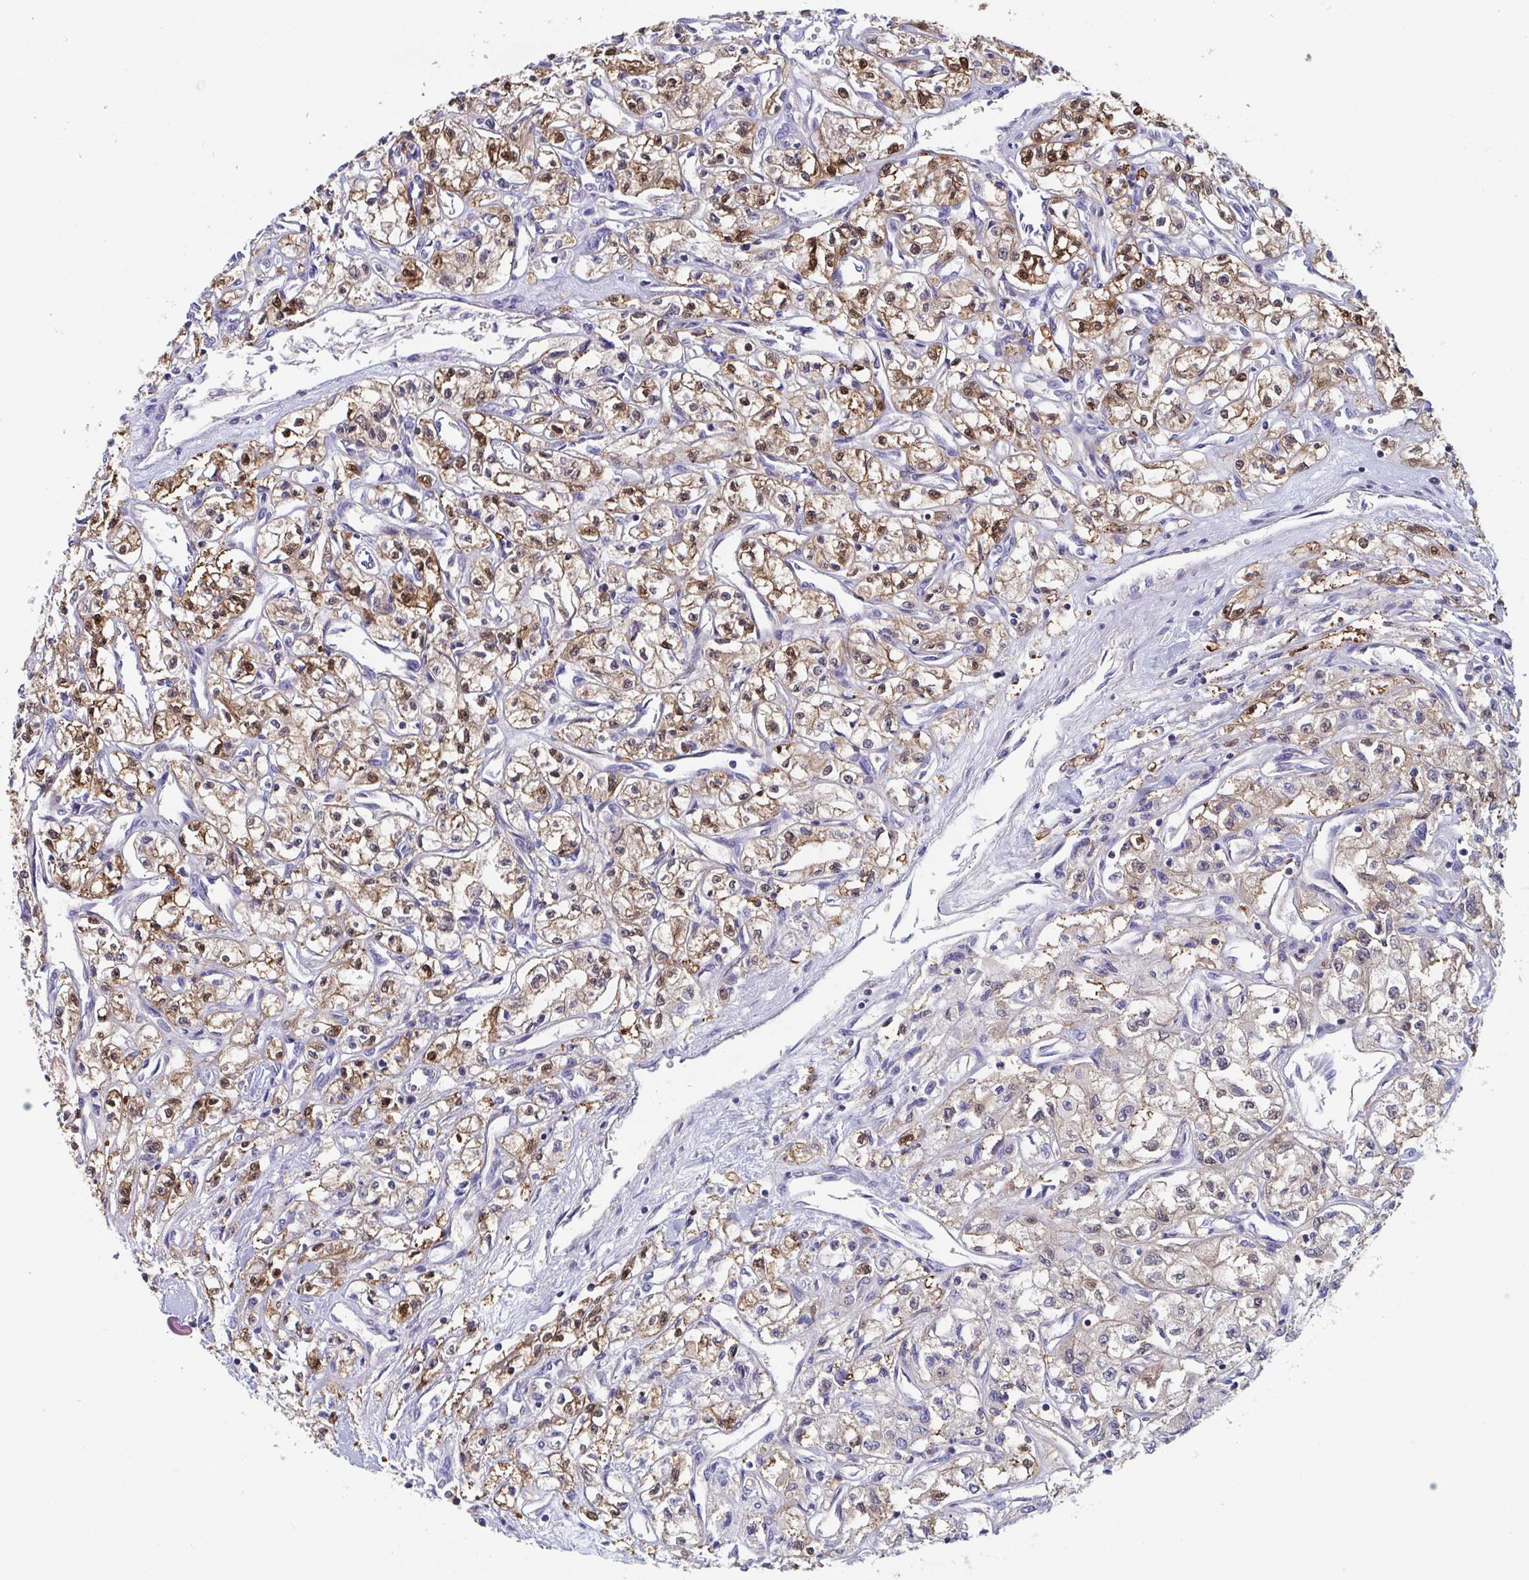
{"staining": {"intensity": "moderate", "quantity": ">75%", "location": "cytoplasmic/membranous,nuclear"}, "tissue": "renal cancer", "cell_type": "Tumor cells", "image_type": "cancer", "snomed": [{"axis": "morphology", "description": "Adenocarcinoma, NOS"}, {"axis": "topography", "description": "Kidney"}], "caption": "Moderate cytoplasmic/membranous and nuclear staining for a protein is seen in about >75% of tumor cells of renal cancer (adenocarcinoma) using IHC.", "gene": "P2RX3", "patient": {"sex": "male", "age": 56}}